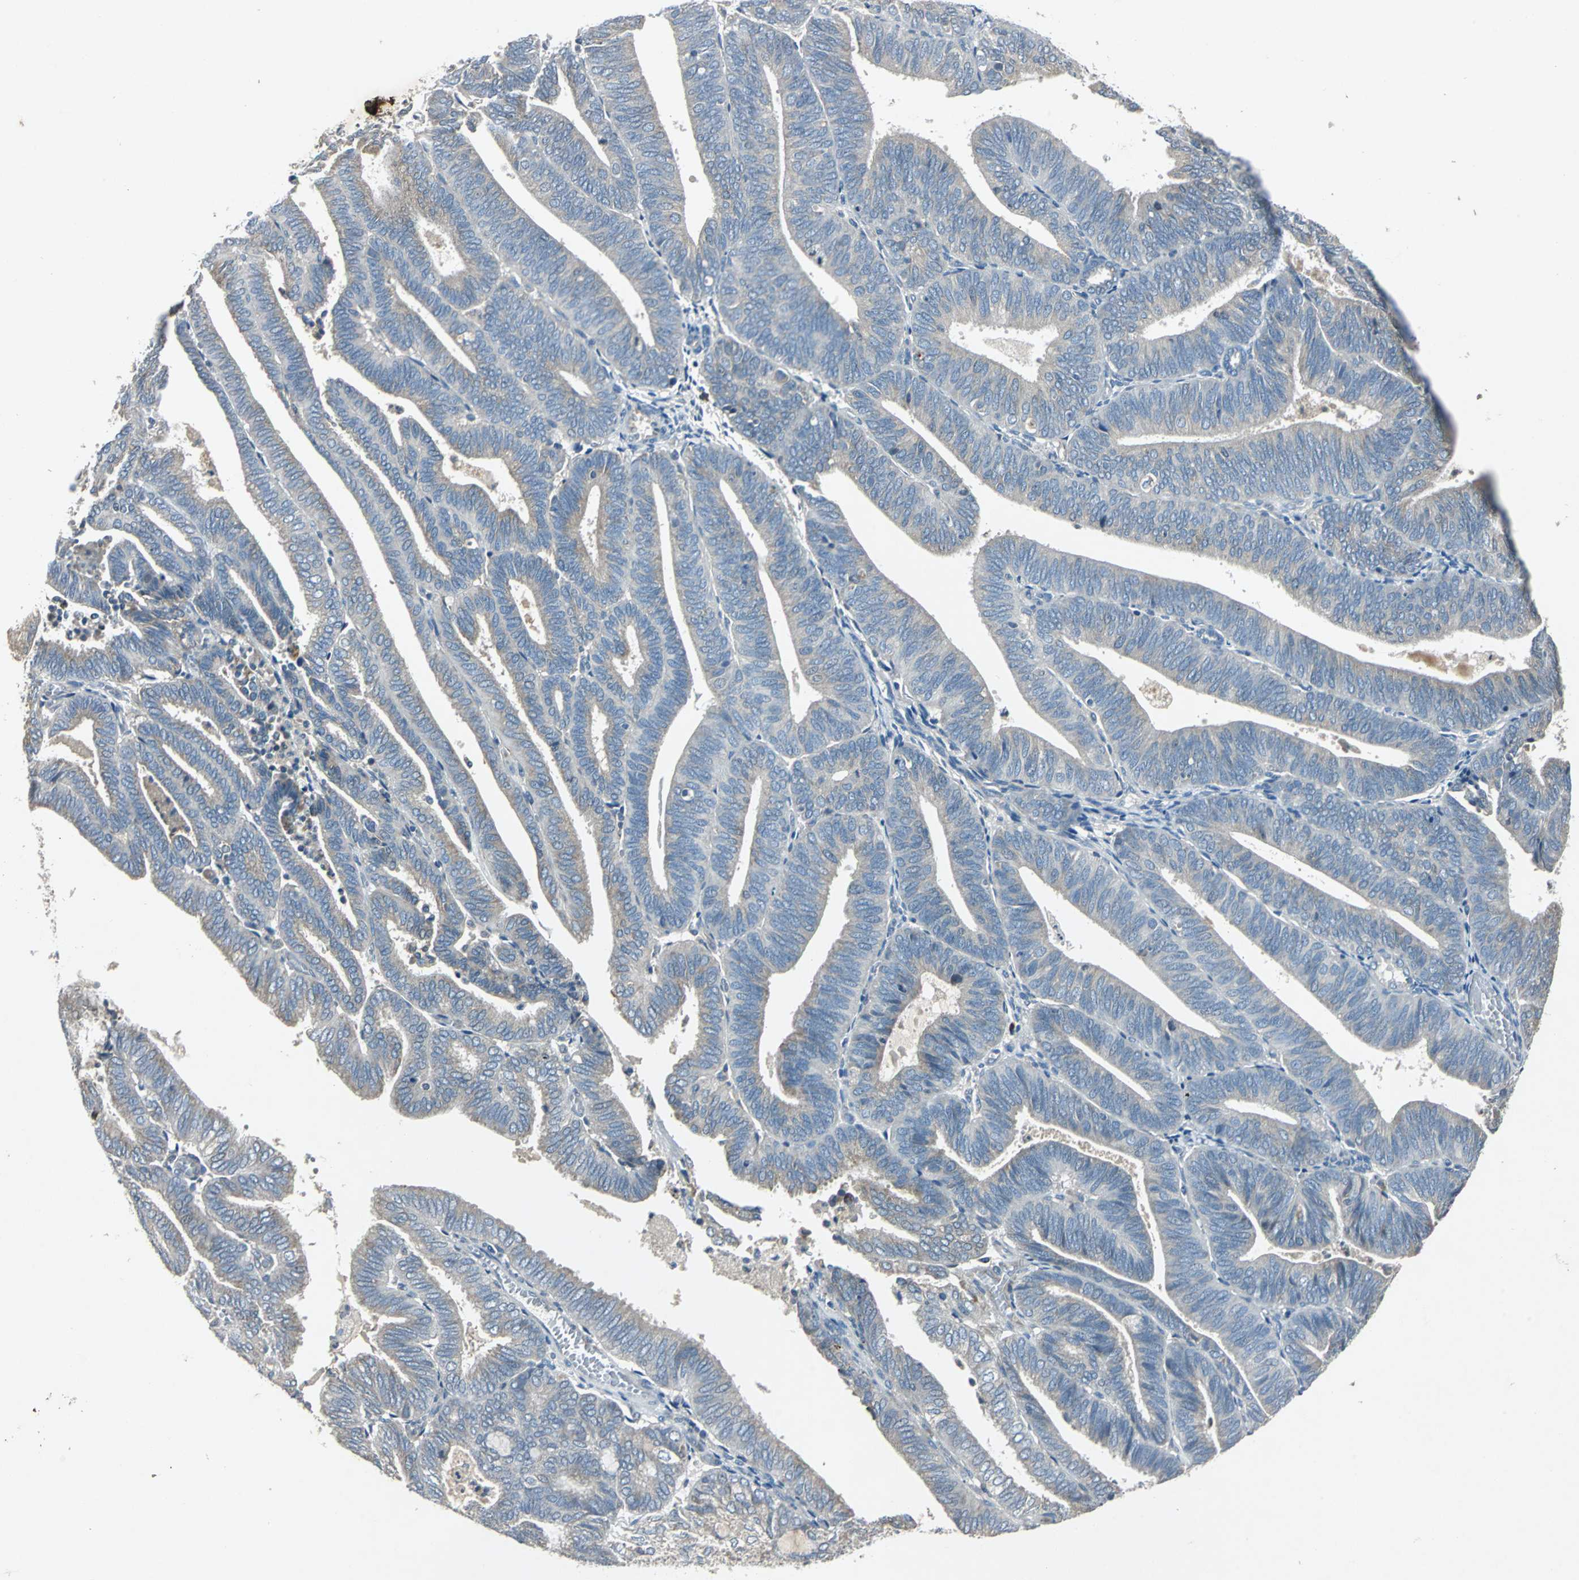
{"staining": {"intensity": "weak", "quantity": "25%-75%", "location": "cytoplasmic/membranous"}, "tissue": "endometrial cancer", "cell_type": "Tumor cells", "image_type": "cancer", "snomed": [{"axis": "morphology", "description": "Adenocarcinoma, NOS"}, {"axis": "topography", "description": "Uterus"}], "caption": "Immunohistochemical staining of human endometrial cancer (adenocarcinoma) reveals low levels of weak cytoplasmic/membranous protein staining in approximately 25%-75% of tumor cells. The staining was performed using DAB (3,3'-diaminobenzidine) to visualize the protein expression in brown, while the nuclei were stained in blue with hematoxylin (Magnification: 20x).", "gene": "SLC2A13", "patient": {"sex": "female", "age": 60}}